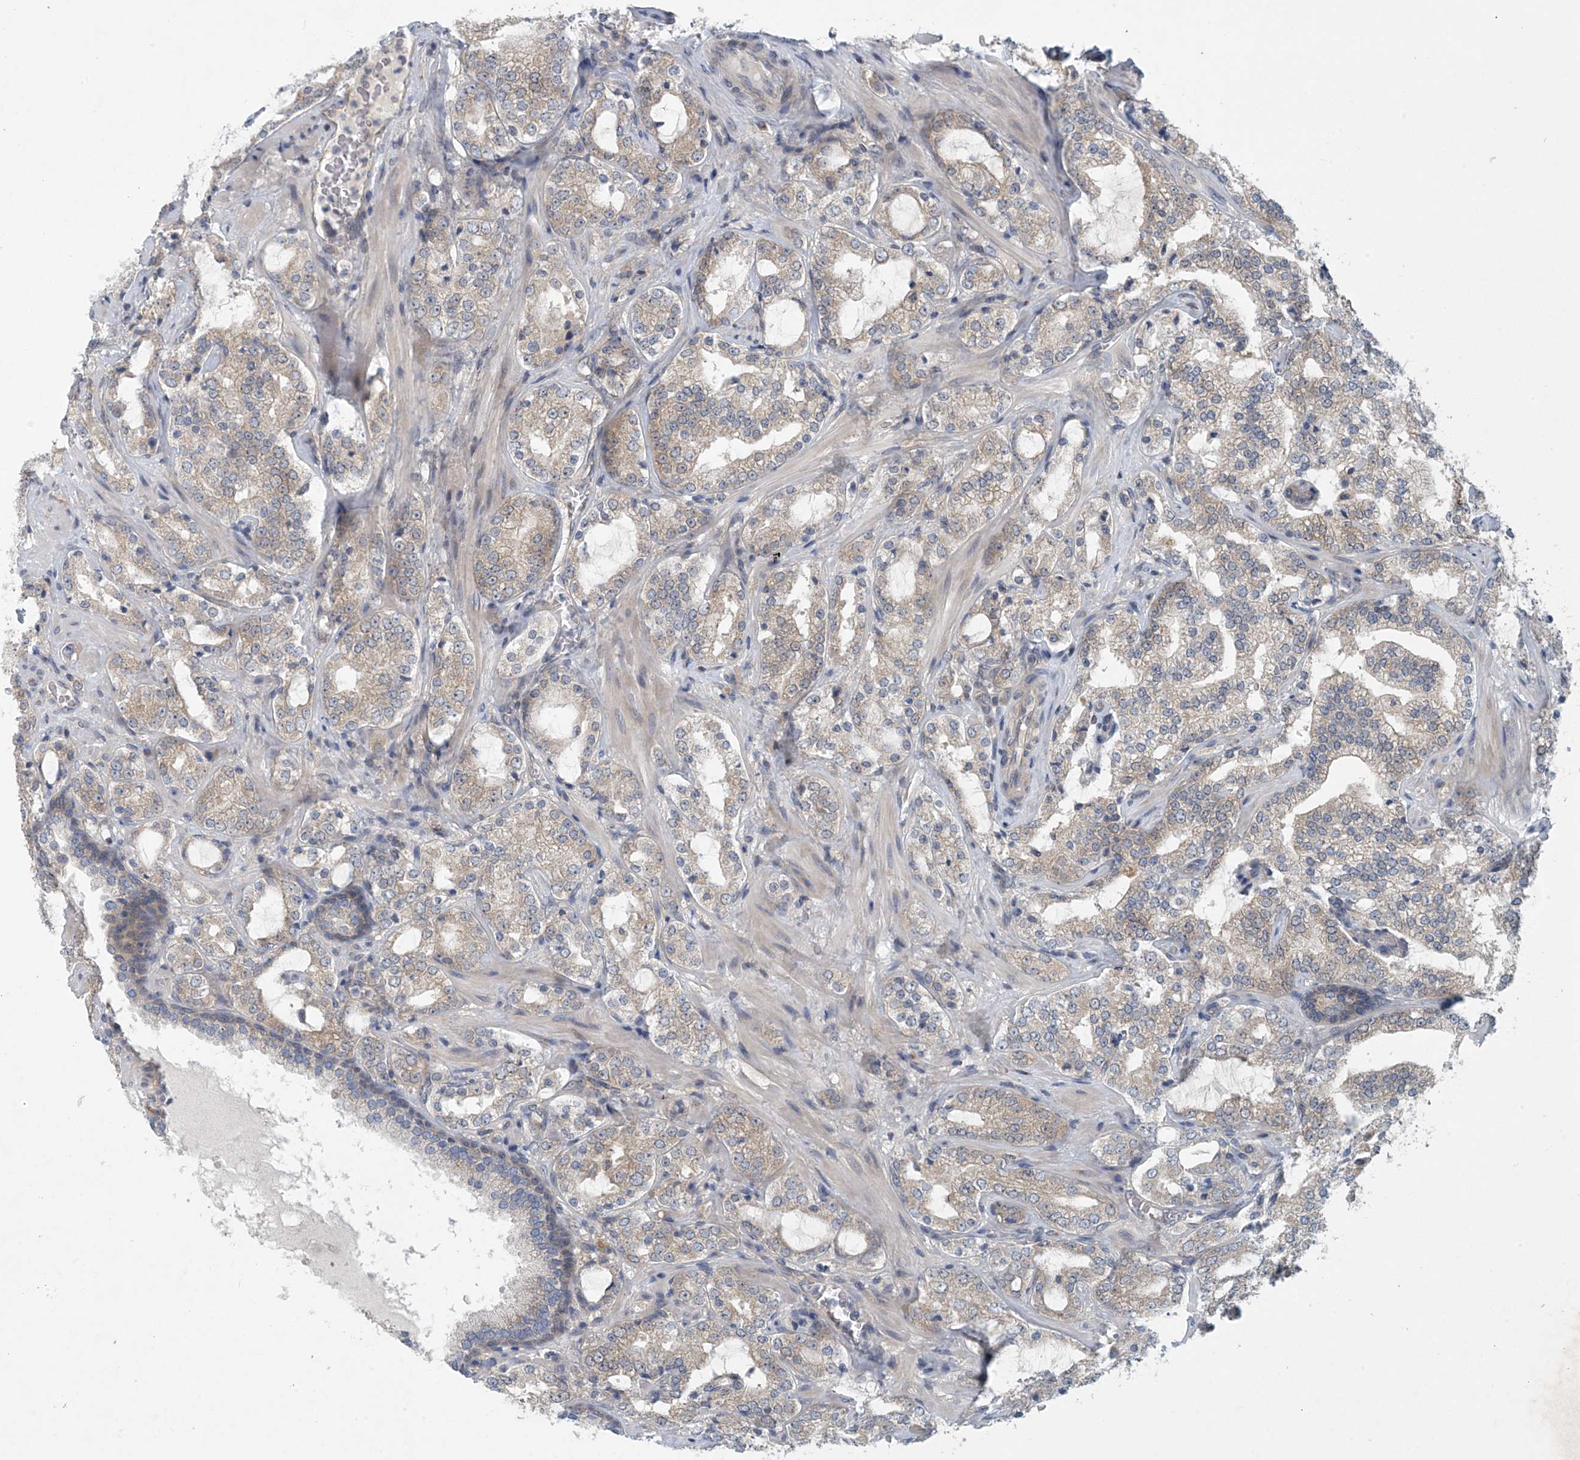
{"staining": {"intensity": "weak", "quantity": ">75%", "location": "cytoplasmic/membranous"}, "tissue": "prostate cancer", "cell_type": "Tumor cells", "image_type": "cancer", "snomed": [{"axis": "morphology", "description": "Adenocarcinoma, High grade"}, {"axis": "topography", "description": "Prostate"}], "caption": "Approximately >75% of tumor cells in human prostate cancer (adenocarcinoma (high-grade)) show weak cytoplasmic/membranous protein staining as visualized by brown immunohistochemical staining.", "gene": "HIKESHI", "patient": {"sex": "male", "age": 64}}